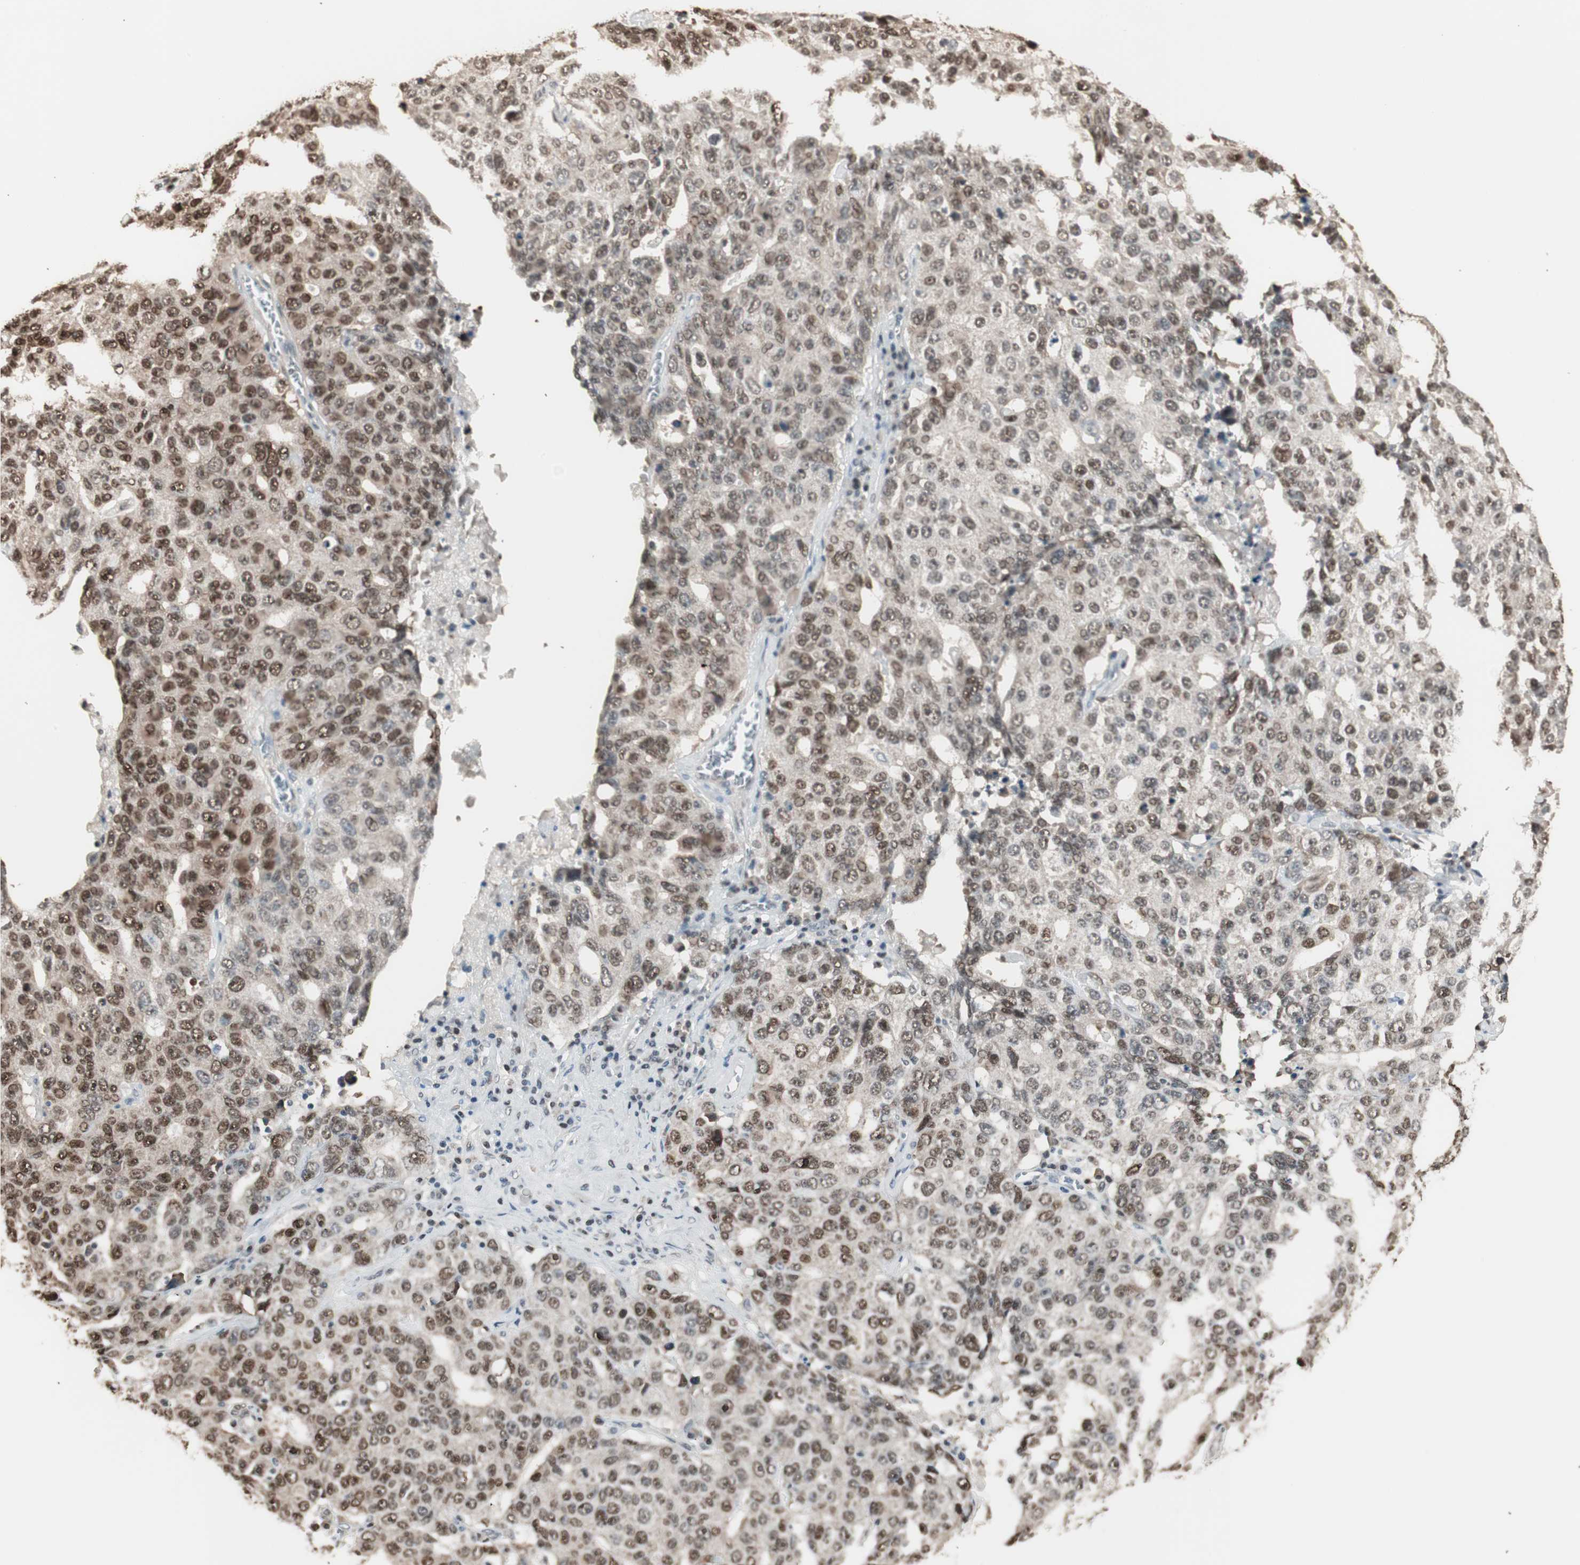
{"staining": {"intensity": "moderate", "quantity": ">75%", "location": "nuclear"}, "tissue": "ovarian cancer", "cell_type": "Tumor cells", "image_type": "cancer", "snomed": [{"axis": "morphology", "description": "Carcinoma, endometroid"}, {"axis": "topography", "description": "Ovary"}], "caption": "This is an image of immunohistochemistry staining of ovarian endometroid carcinoma, which shows moderate expression in the nuclear of tumor cells.", "gene": "LONP2", "patient": {"sex": "female", "age": 62}}